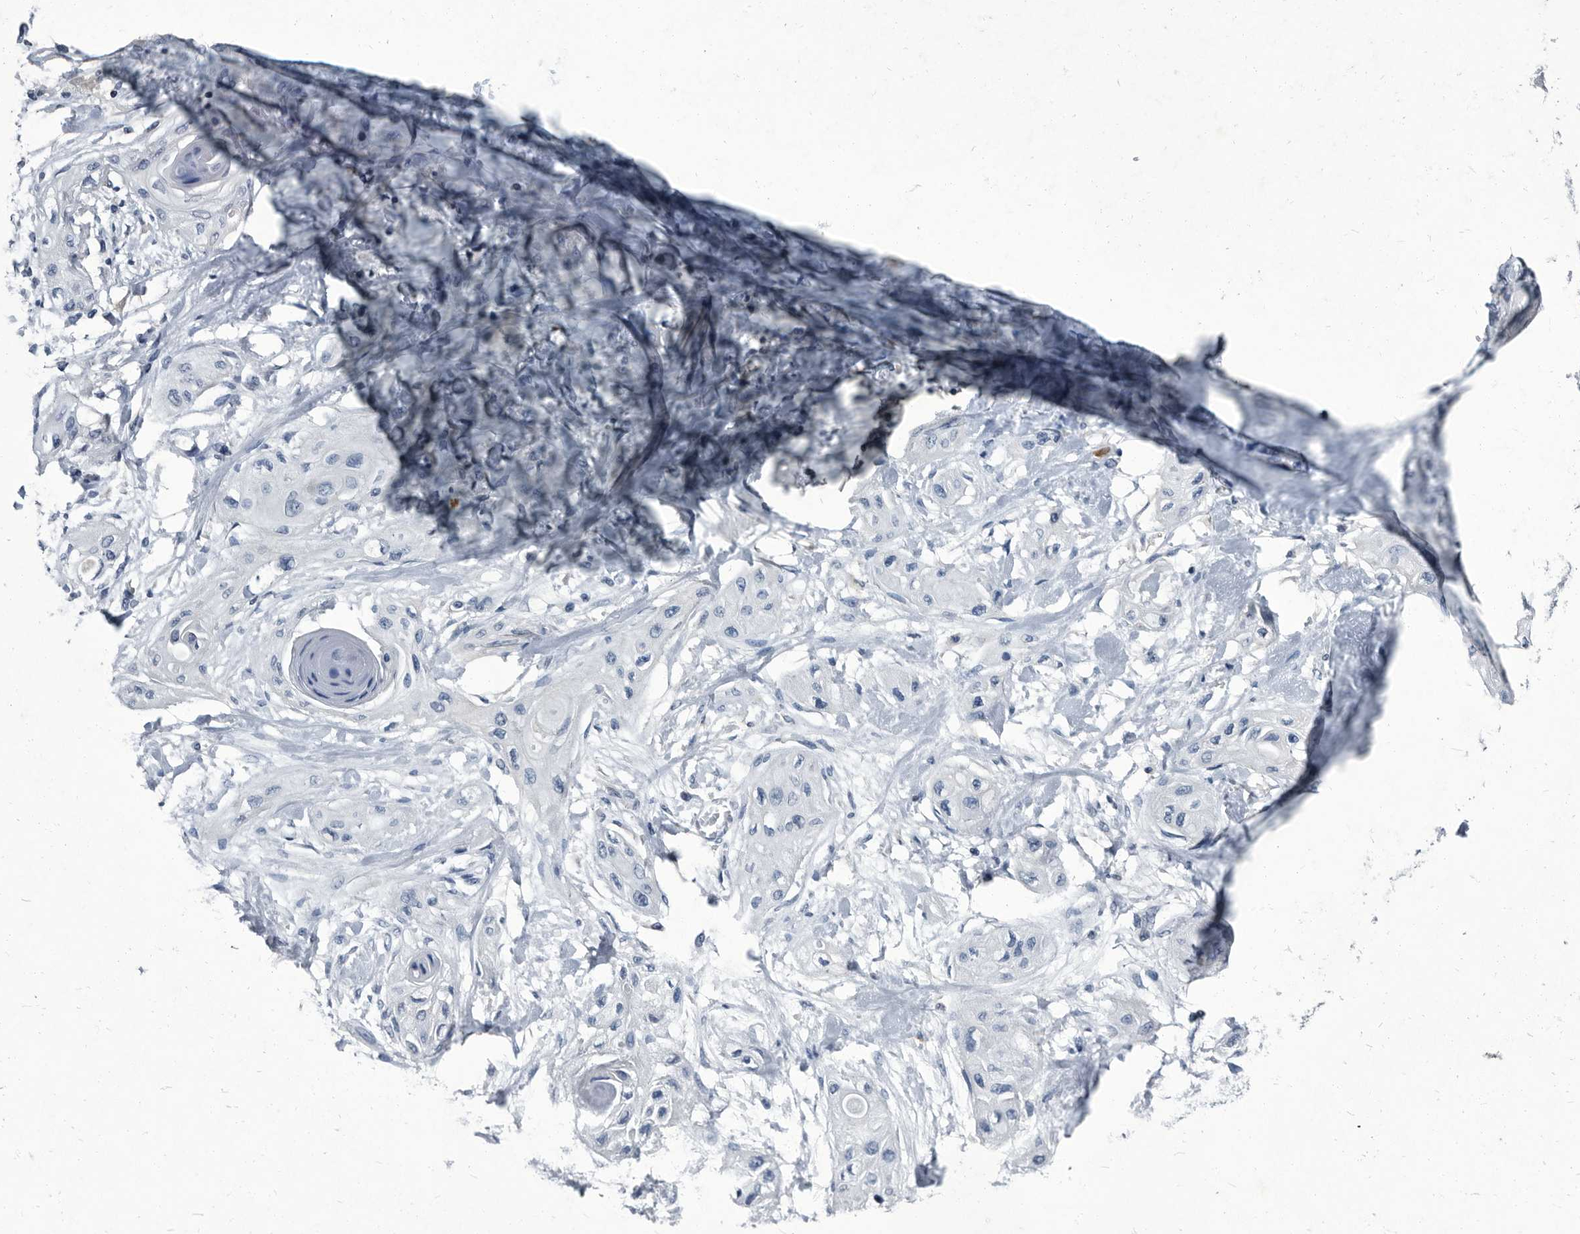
{"staining": {"intensity": "negative", "quantity": "none", "location": "none"}, "tissue": "lung cancer", "cell_type": "Tumor cells", "image_type": "cancer", "snomed": [{"axis": "morphology", "description": "Squamous cell carcinoma, NOS"}, {"axis": "topography", "description": "Lung"}], "caption": "Histopathology image shows no significant protein expression in tumor cells of lung cancer (squamous cell carcinoma).", "gene": "CDV3", "patient": {"sex": "female", "age": 47}}